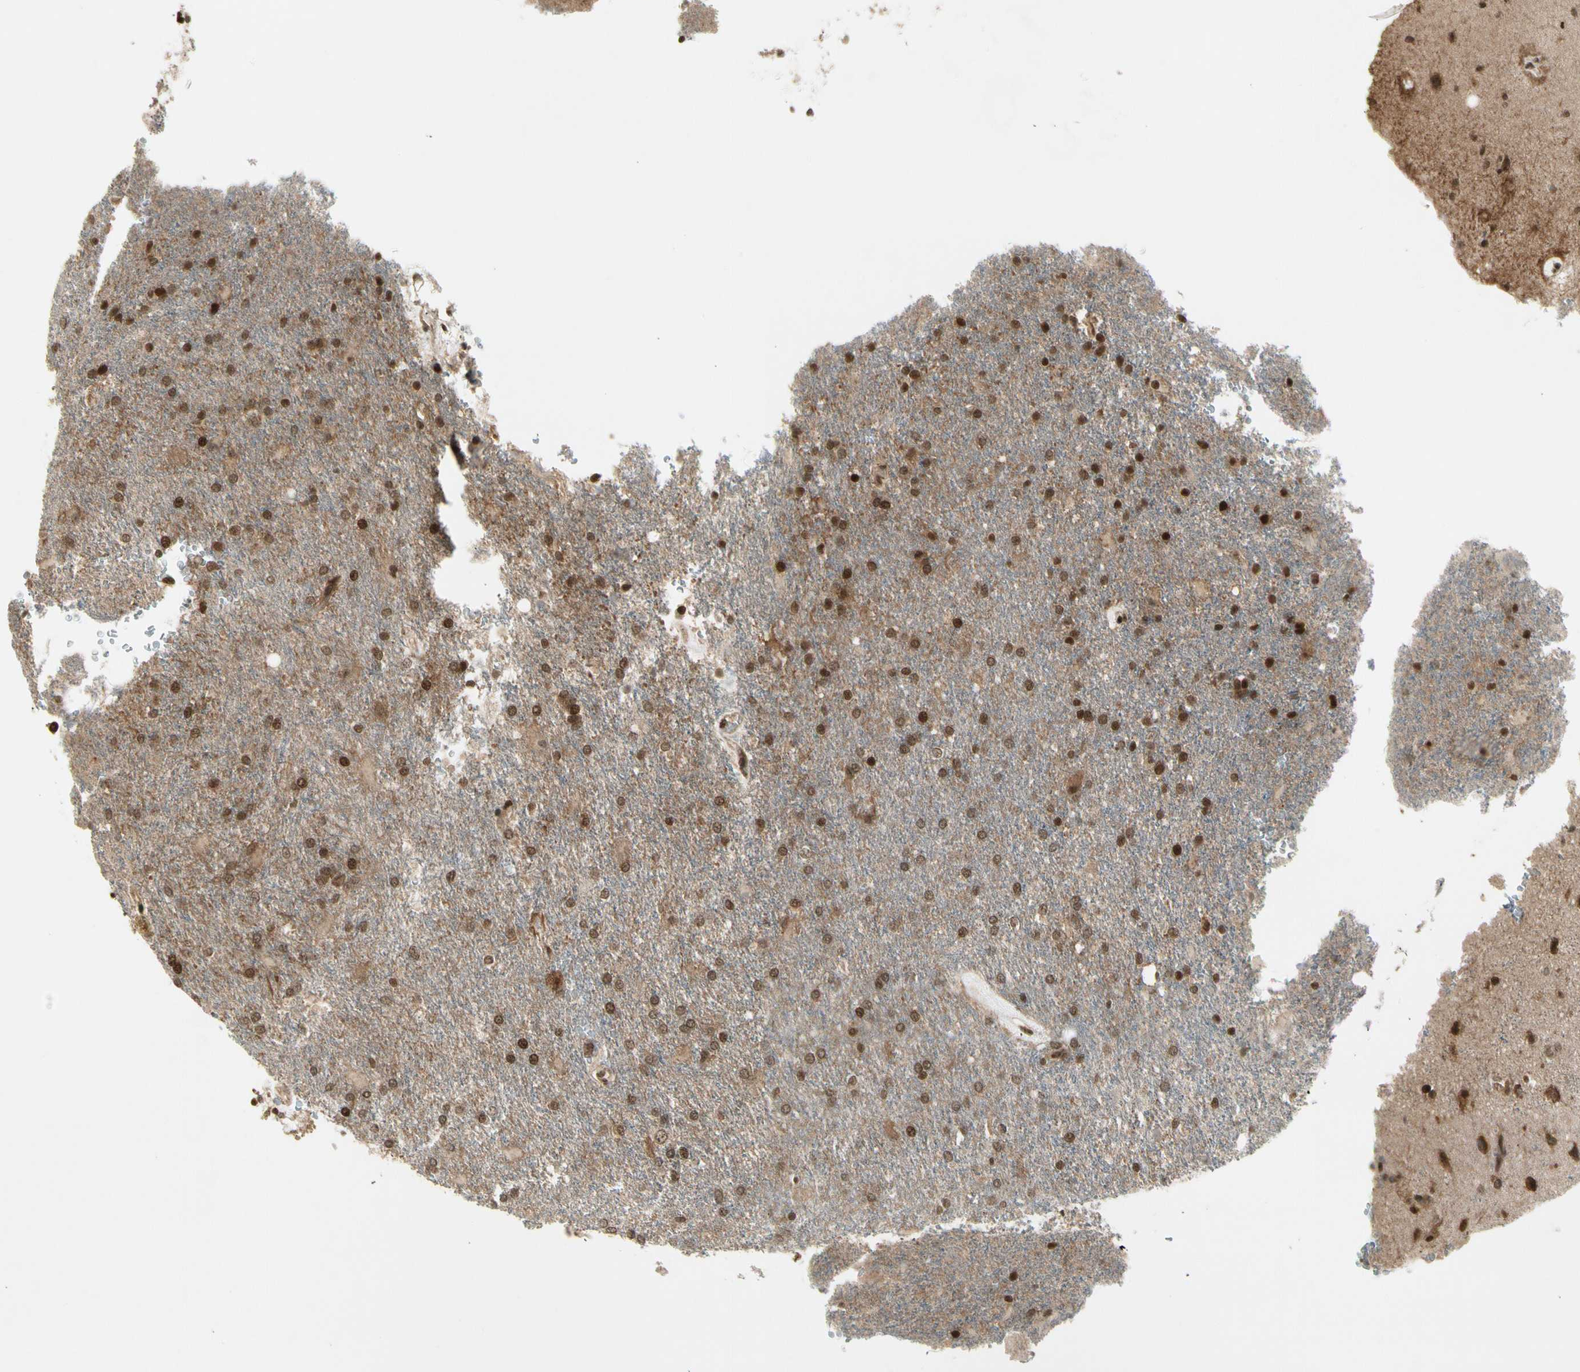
{"staining": {"intensity": "moderate", "quantity": "25%-75%", "location": "cytoplasmic/membranous,nuclear"}, "tissue": "glioma", "cell_type": "Tumor cells", "image_type": "cancer", "snomed": [{"axis": "morphology", "description": "Glioma, malignant, High grade"}, {"axis": "topography", "description": "Brain"}], "caption": "Glioma tissue demonstrates moderate cytoplasmic/membranous and nuclear positivity in approximately 25%-75% of tumor cells The protein of interest is stained brown, and the nuclei are stained in blue (DAB (3,3'-diaminobenzidine) IHC with brightfield microscopy, high magnification).", "gene": "SMN2", "patient": {"sex": "male", "age": 71}}